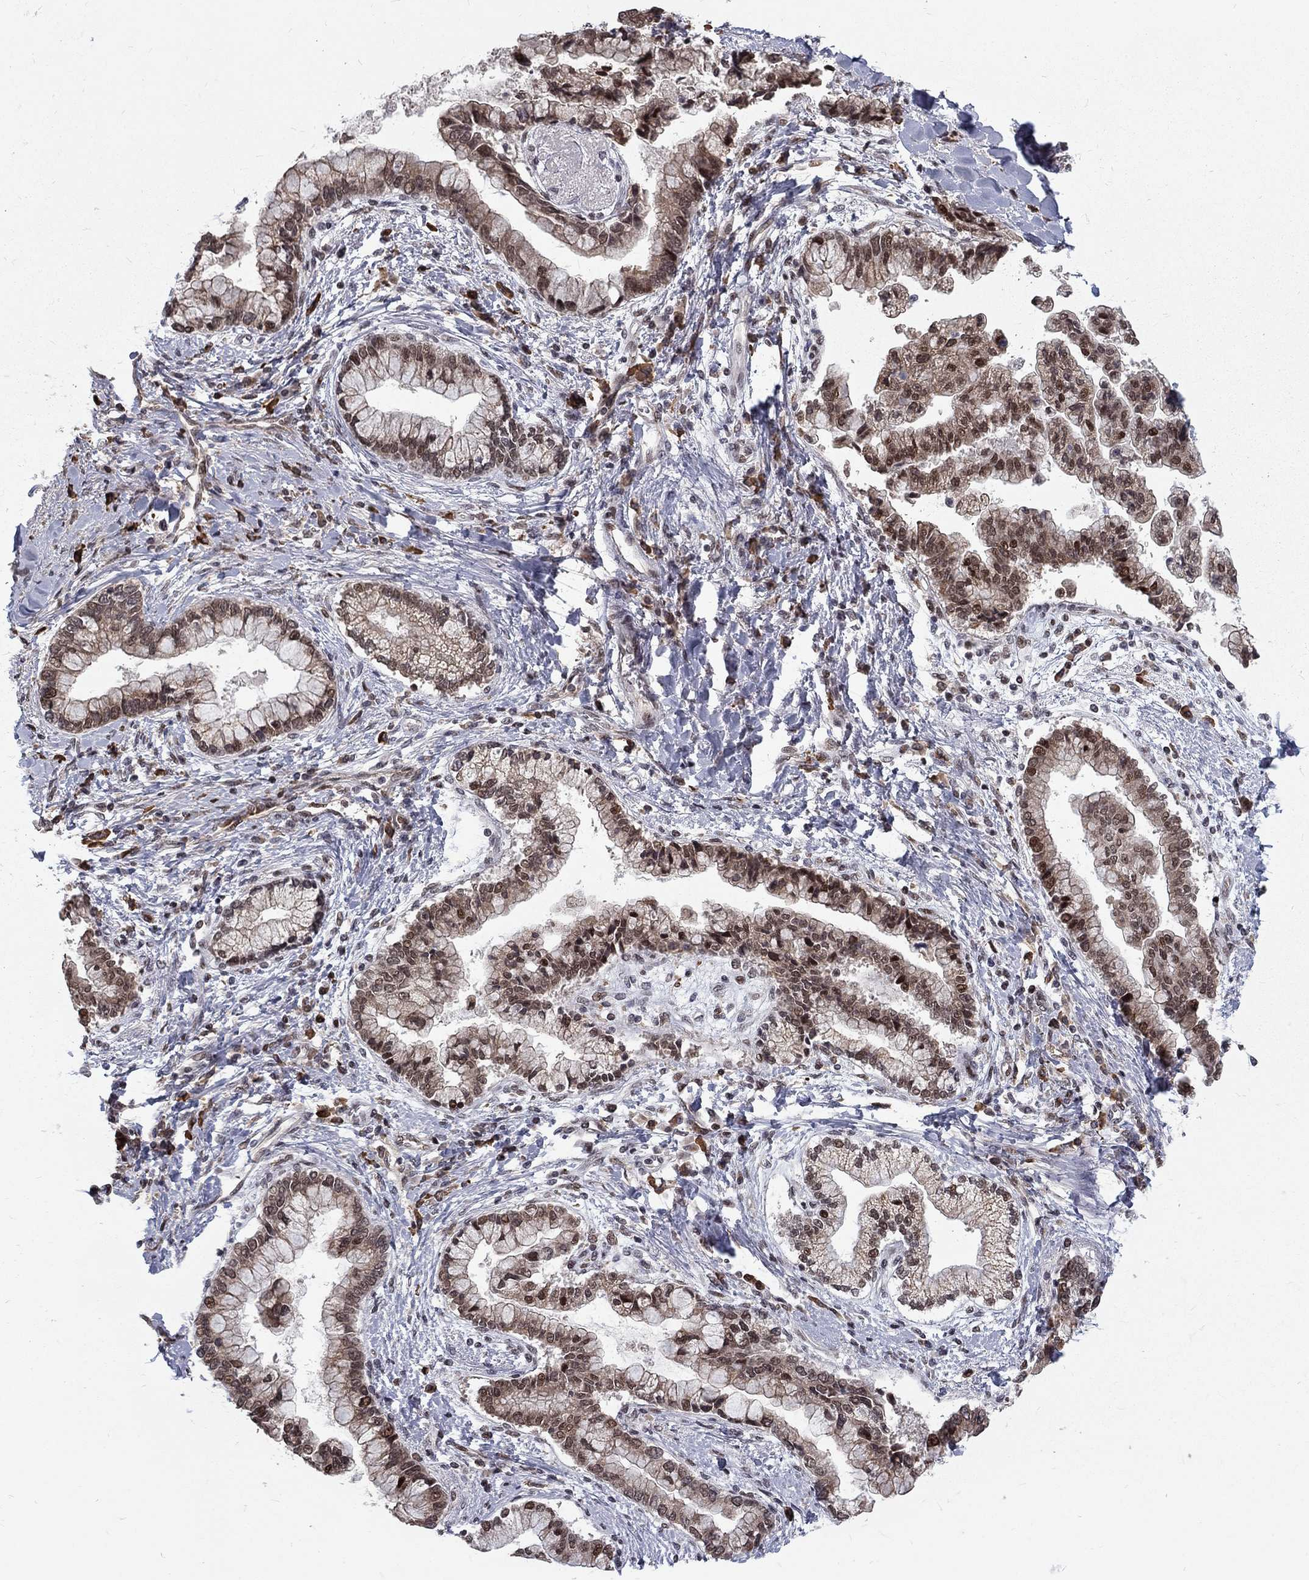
{"staining": {"intensity": "strong", "quantity": "25%-75%", "location": "nuclear"}, "tissue": "liver cancer", "cell_type": "Tumor cells", "image_type": "cancer", "snomed": [{"axis": "morphology", "description": "Cholangiocarcinoma"}, {"axis": "topography", "description": "Liver"}], "caption": "Immunohistochemical staining of liver cancer (cholangiocarcinoma) shows high levels of strong nuclear protein positivity in about 25%-75% of tumor cells.", "gene": "TCEAL1", "patient": {"sex": "male", "age": 50}}